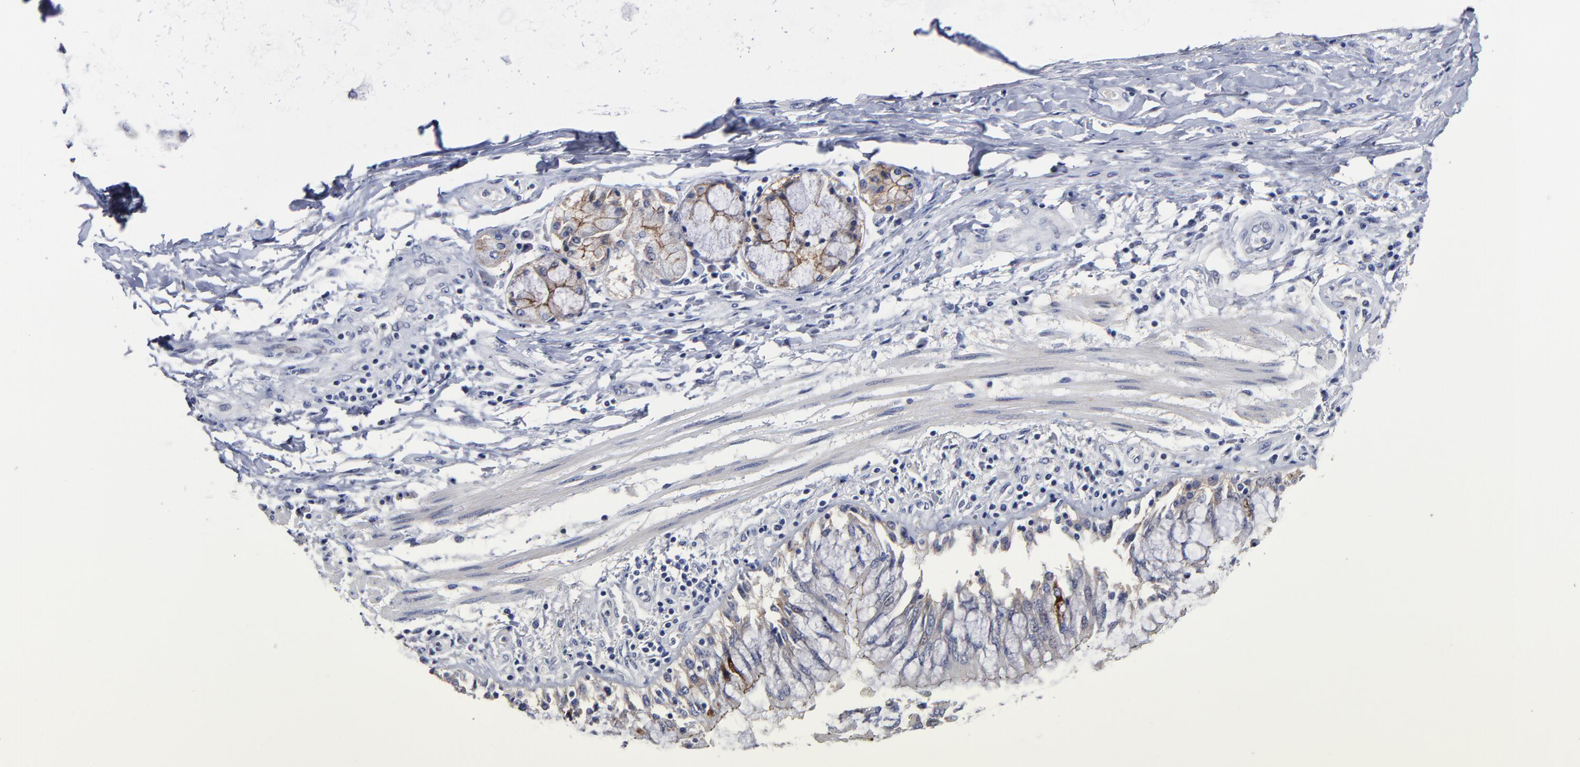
{"staining": {"intensity": "negative", "quantity": "none", "location": "none"}, "tissue": "adipose tissue", "cell_type": "Adipocytes", "image_type": "normal", "snomed": [{"axis": "morphology", "description": "Normal tissue, NOS"}, {"axis": "morphology", "description": "Adenocarcinoma, NOS"}, {"axis": "topography", "description": "Cartilage tissue"}, {"axis": "topography", "description": "Lung"}], "caption": "Immunohistochemistry (IHC) micrograph of benign adipose tissue: human adipose tissue stained with DAB (3,3'-diaminobenzidine) exhibits no significant protein expression in adipocytes. (DAB immunohistochemistry (IHC) with hematoxylin counter stain).", "gene": "CXADR", "patient": {"sex": "female", "age": 67}}